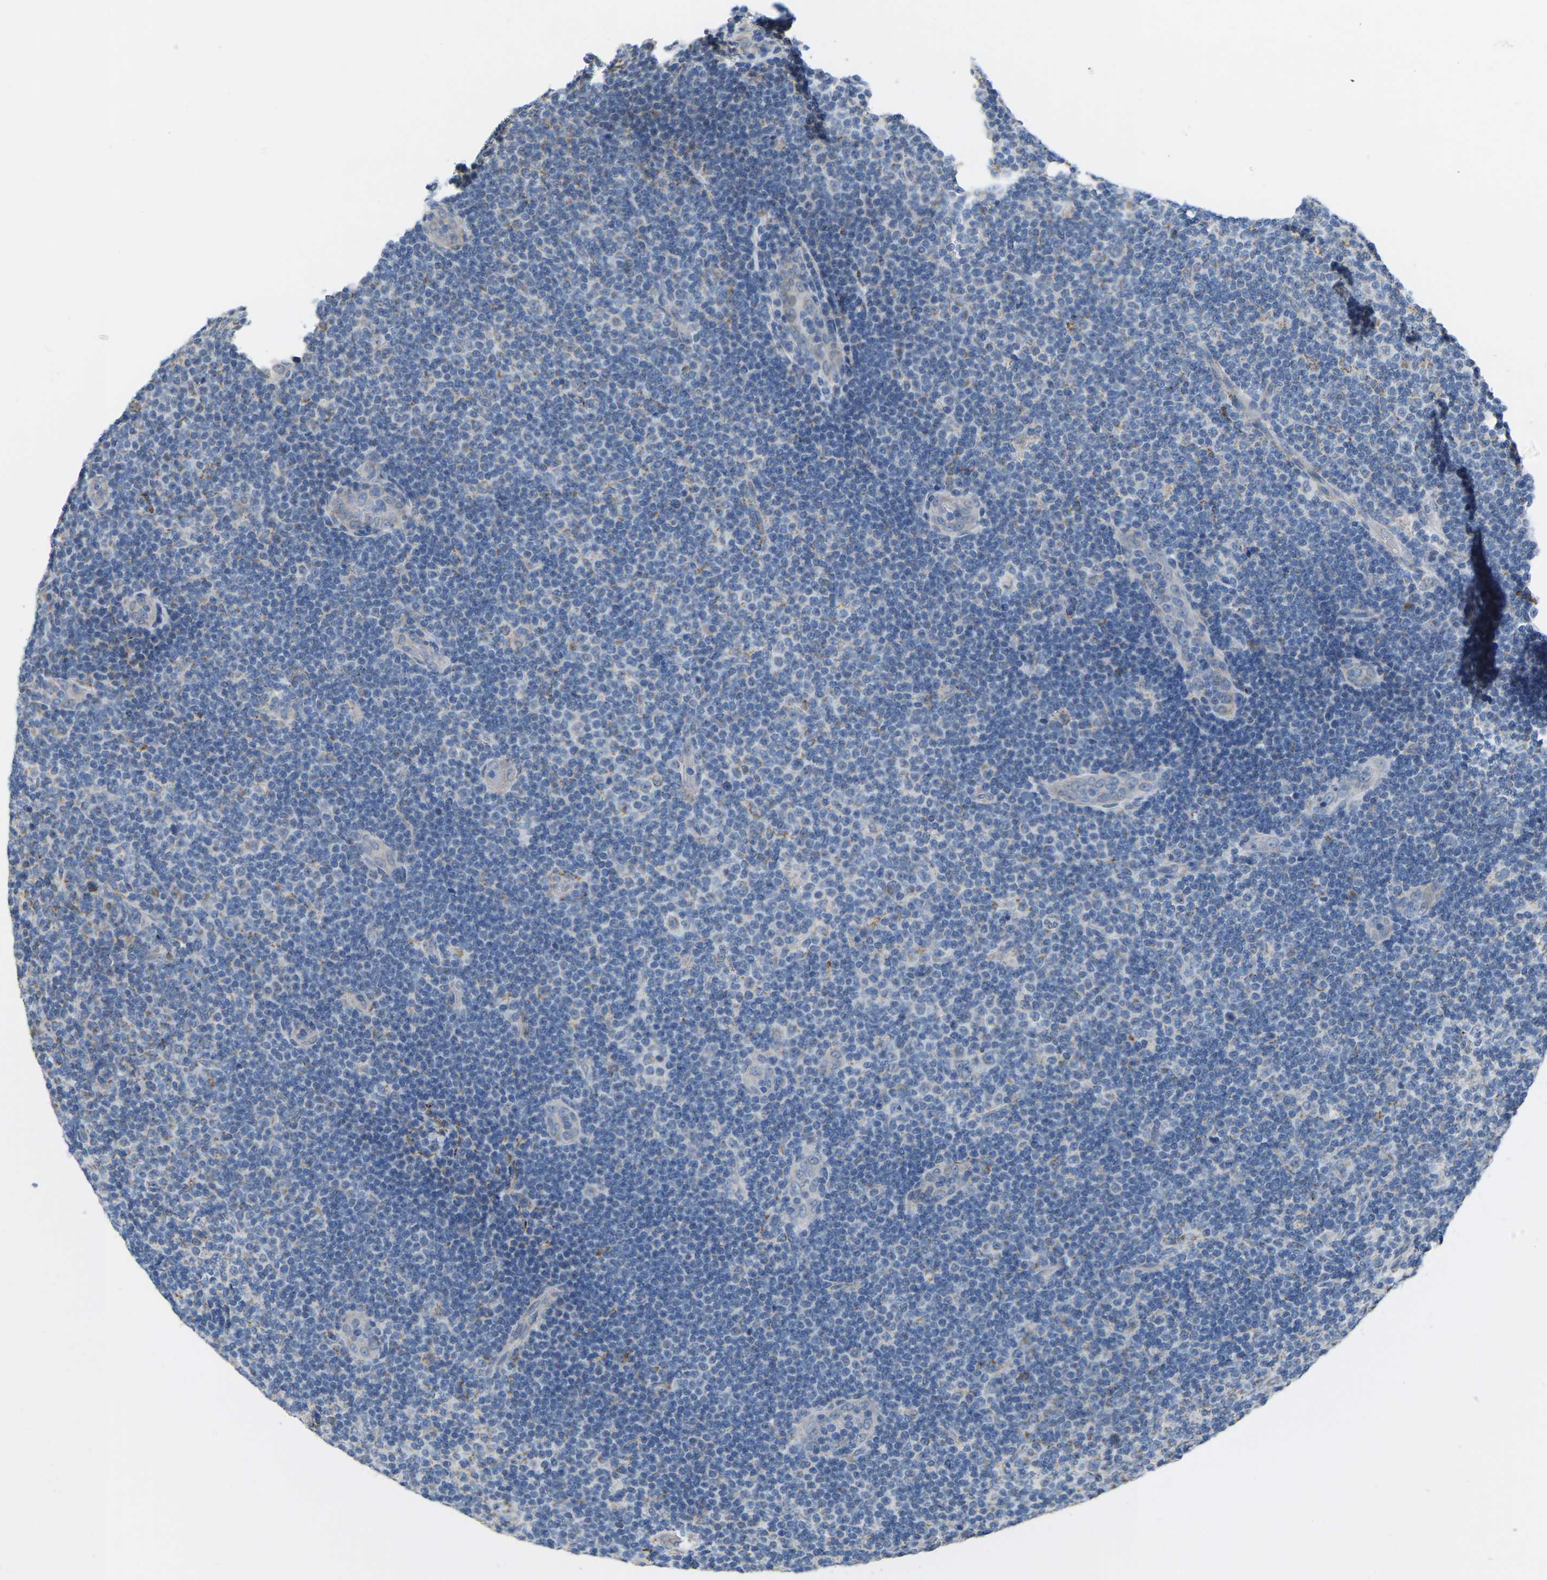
{"staining": {"intensity": "weak", "quantity": "<25%", "location": "cytoplasmic/membranous"}, "tissue": "lymphoma", "cell_type": "Tumor cells", "image_type": "cancer", "snomed": [{"axis": "morphology", "description": "Malignant lymphoma, non-Hodgkin's type, Low grade"}, {"axis": "topography", "description": "Lymph node"}], "caption": "Immunohistochemistry (IHC) of human low-grade malignant lymphoma, non-Hodgkin's type reveals no positivity in tumor cells.", "gene": "BCL10", "patient": {"sex": "male", "age": 83}}